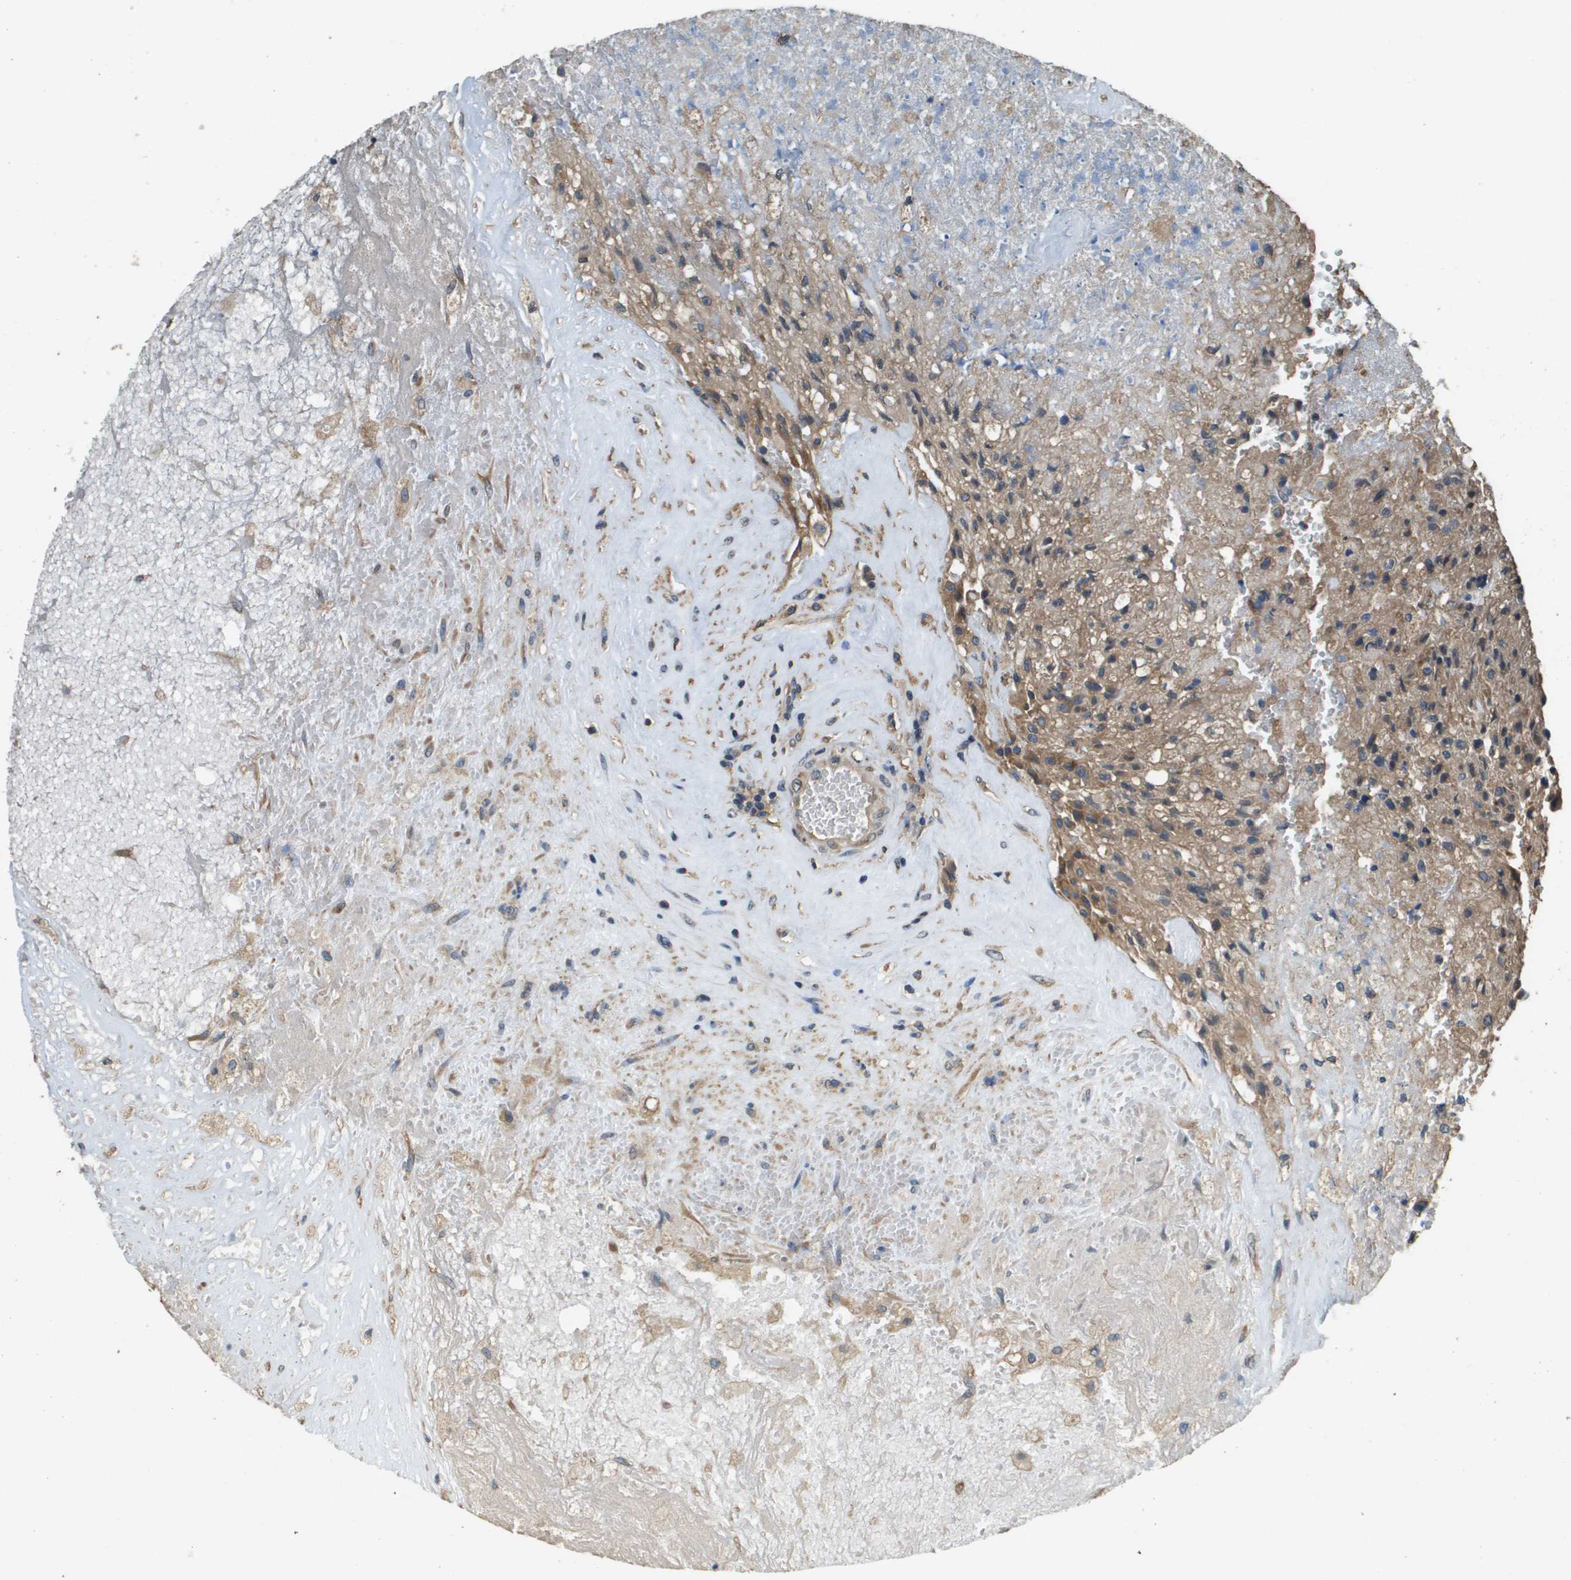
{"staining": {"intensity": "moderate", "quantity": ">75%", "location": "cytoplasmic/membranous"}, "tissue": "glioma", "cell_type": "Tumor cells", "image_type": "cancer", "snomed": [{"axis": "morphology", "description": "Normal tissue, NOS"}, {"axis": "morphology", "description": "Glioma, malignant, High grade"}, {"axis": "topography", "description": "Cerebral cortex"}], "caption": "Human malignant glioma (high-grade) stained for a protein (brown) displays moderate cytoplasmic/membranous positive expression in about >75% of tumor cells.", "gene": "RAB6B", "patient": {"sex": "male", "age": 56}}